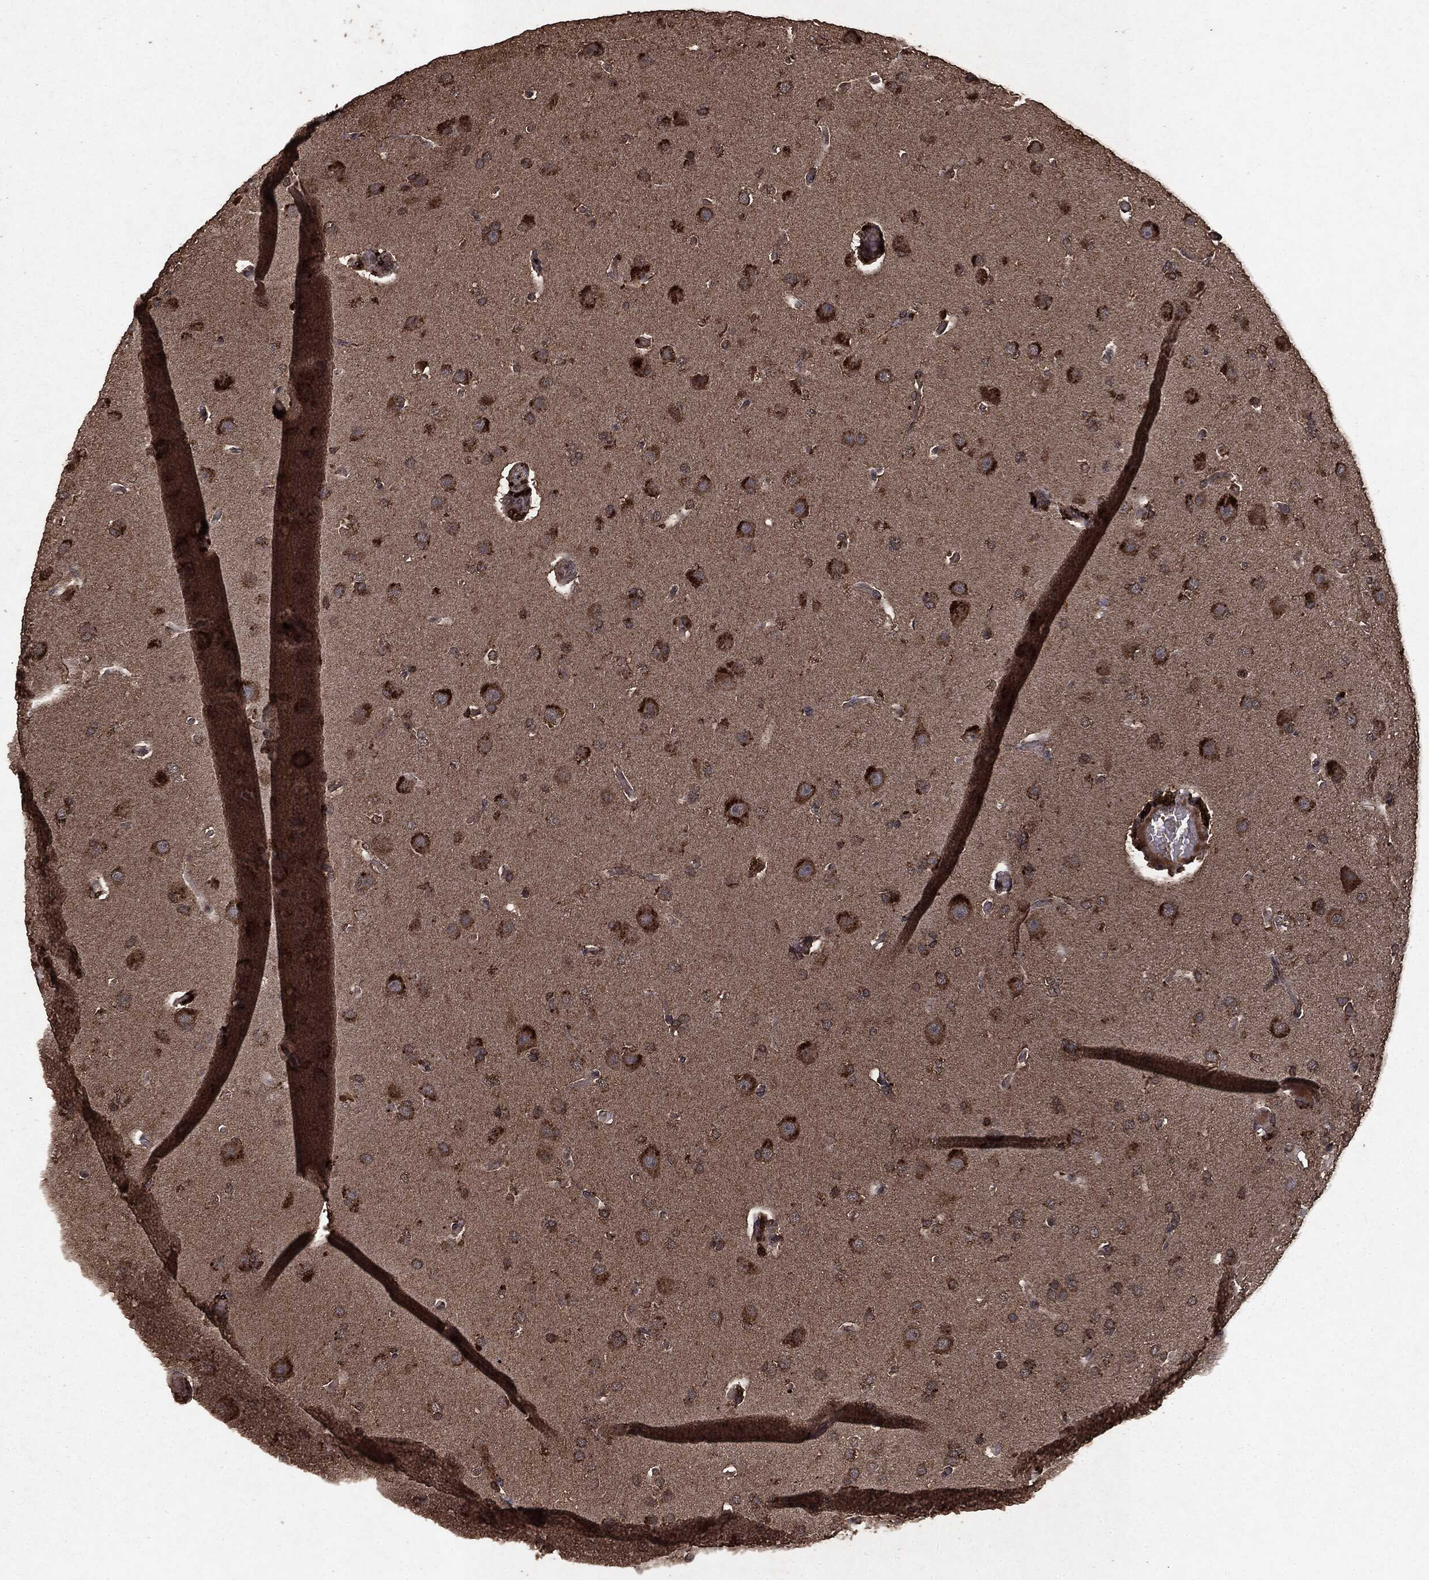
{"staining": {"intensity": "moderate", "quantity": "25%-75%", "location": "cytoplasmic/membranous"}, "tissue": "glioma", "cell_type": "Tumor cells", "image_type": "cancer", "snomed": [{"axis": "morphology", "description": "Glioma, malignant, Low grade"}, {"axis": "topography", "description": "Brain"}], "caption": "Immunohistochemical staining of human glioma exhibits medium levels of moderate cytoplasmic/membranous staining in about 25%-75% of tumor cells. (DAB = brown stain, brightfield microscopy at high magnification).", "gene": "NME1", "patient": {"sex": "male", "age": 41}}